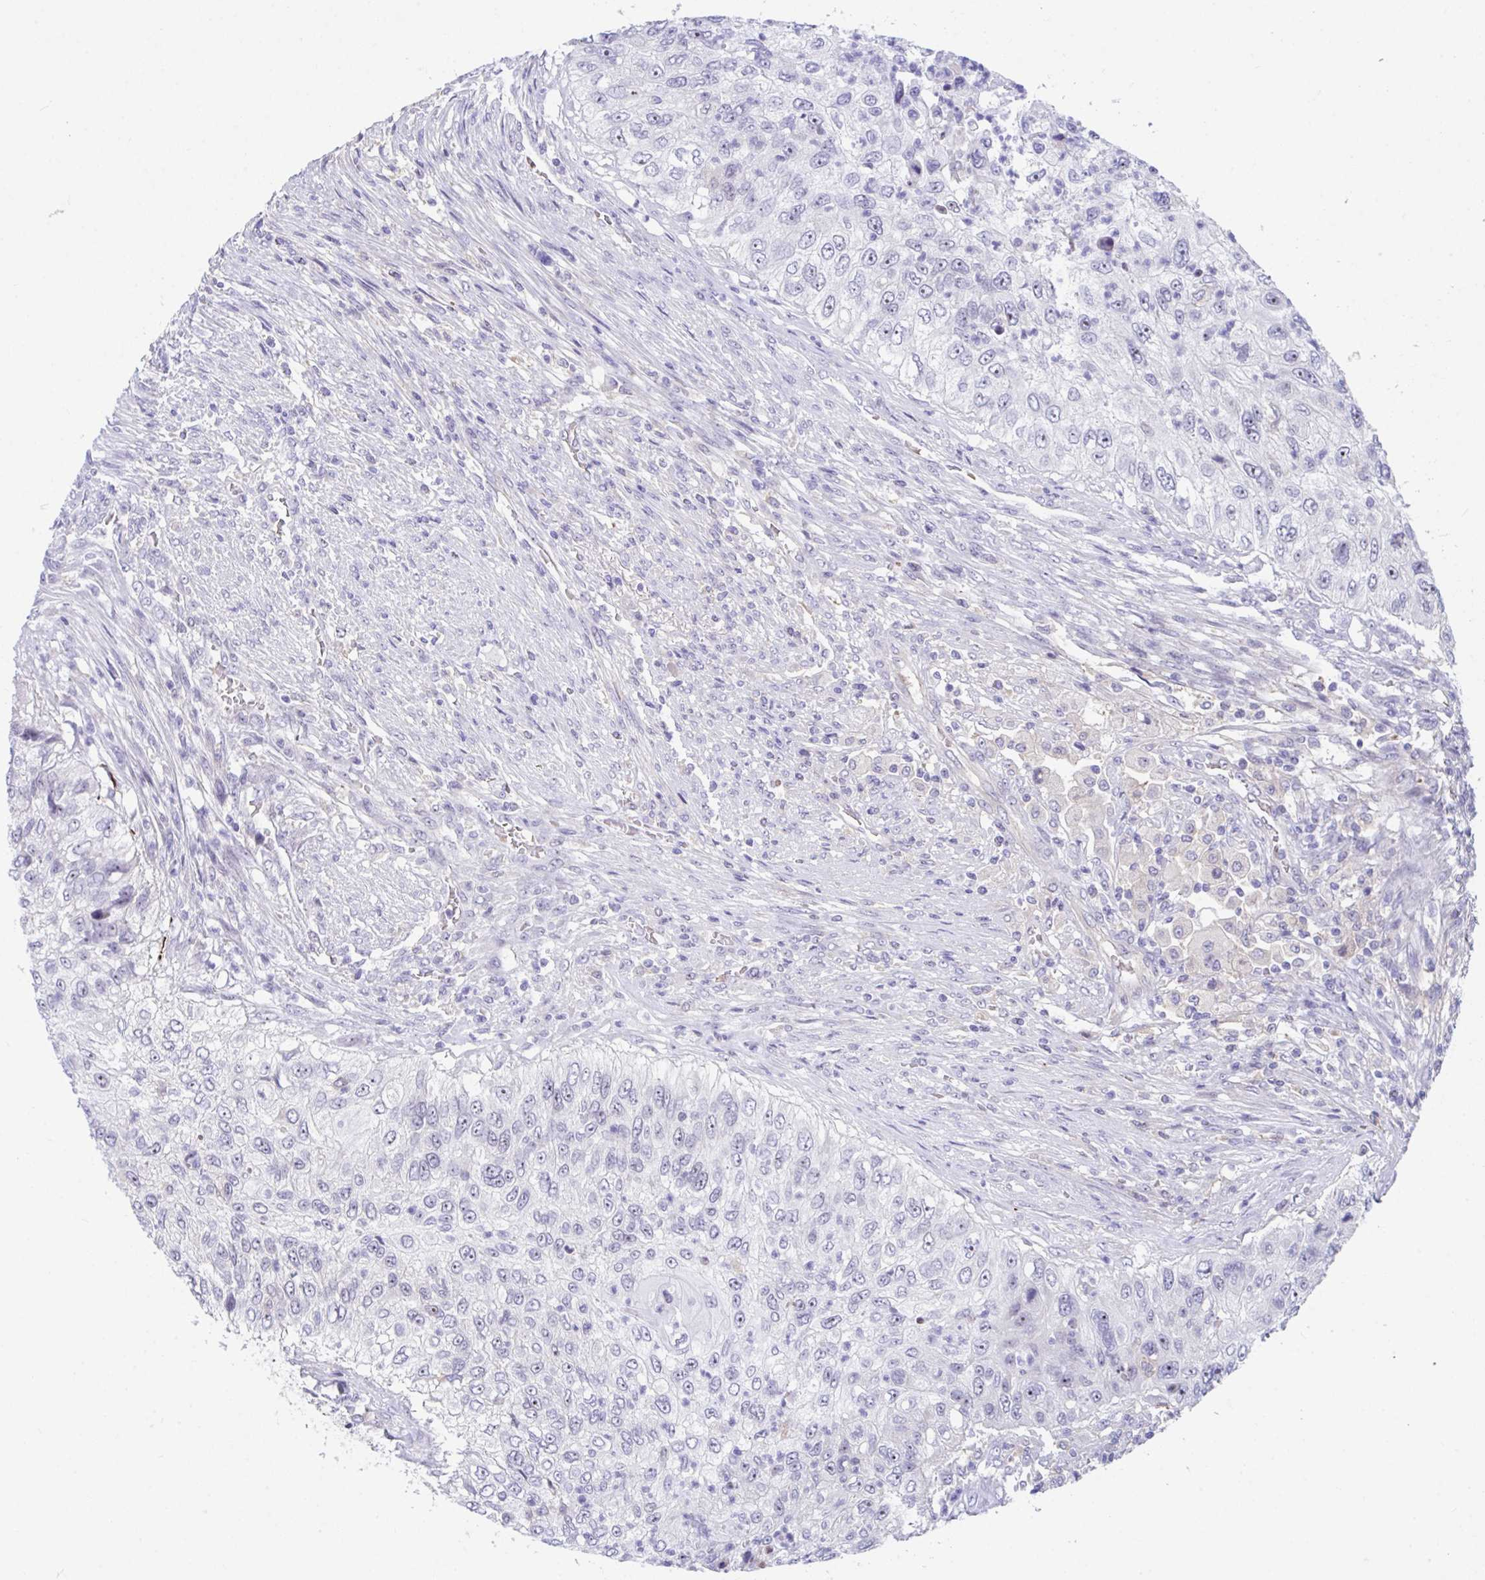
{"staining": {"intensity": "weak", "quantity": "<25%", "location": "nuclear"}, "tissue": "urothelial cancer", "cell_type": "Tumor cells", "image_type": "cancer", "snomed": [{"axis": "morphology", "description": "Urothelial carcinoma, High grade"}, {"axis": "topography", "description": "Urinary bladder"}], "caption": "Immunohistochemical staining of urothelial carcinoma (high-grade) exhibits no significant positivity in tumor cells. (DAB immunohistochemistry (IHC) visualized using brightfield microscopy, high magnification).", "gene": "CENPQ", "patient": {"sex": "female", "age": 60}}